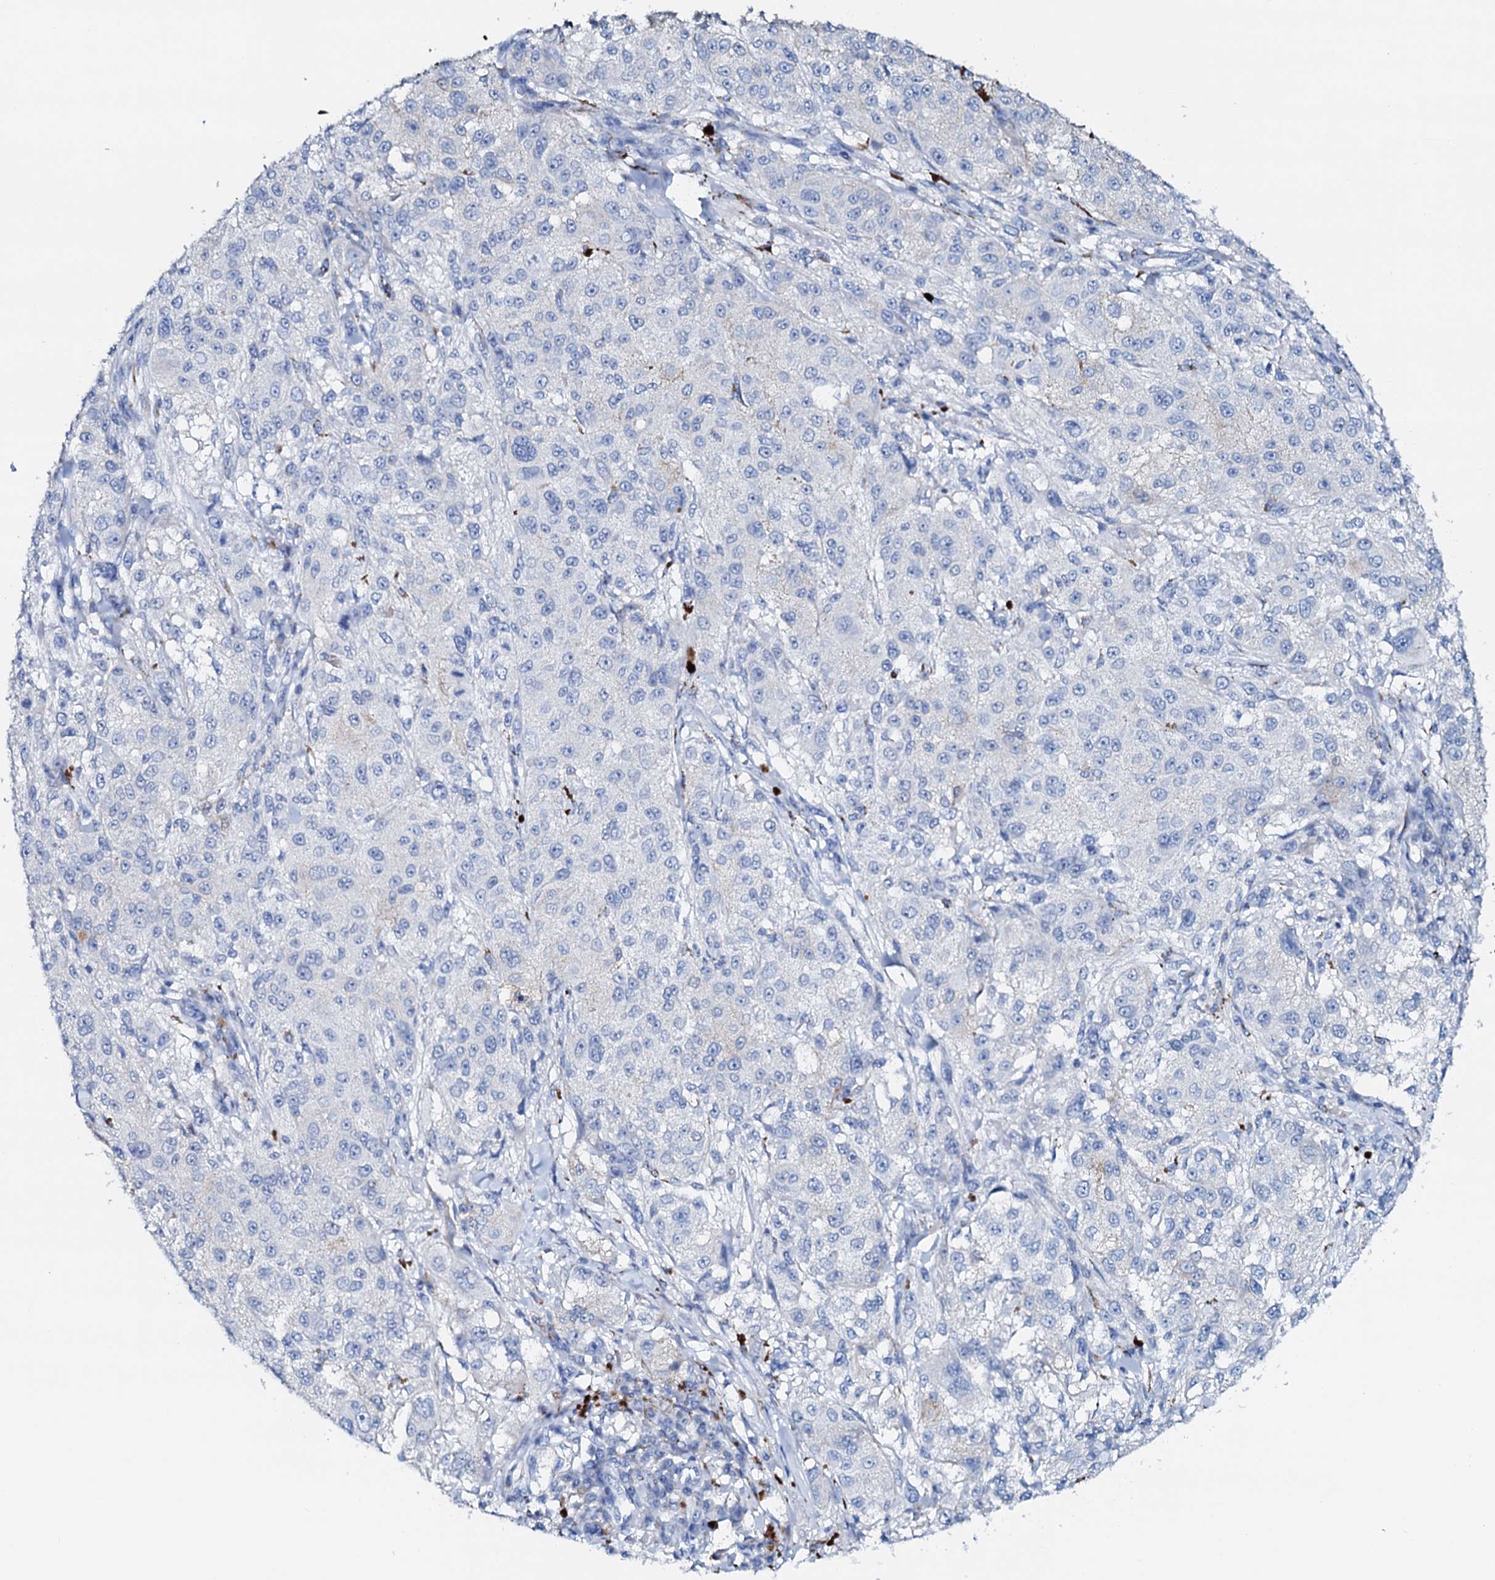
{"staining": {"intensity": "negative", "quantity": "none", "location": "none"}, "tissue": "melanoma", "cell_type": "Tumor cells", "image_type": "cancer", "snomed": [{"axis": "morphology", "description": "Necrosis, NOS"}, {"axis": "morphology", "description": "Malignant melanoma, NOS"}, {"axis": "topography", "description": "Skin"}], "caption": "A photomicrograph of human melanoma is negative for staining in tumor cells.", "gene": "AMER2", "patient": {"sex": "female", "age": 87}}